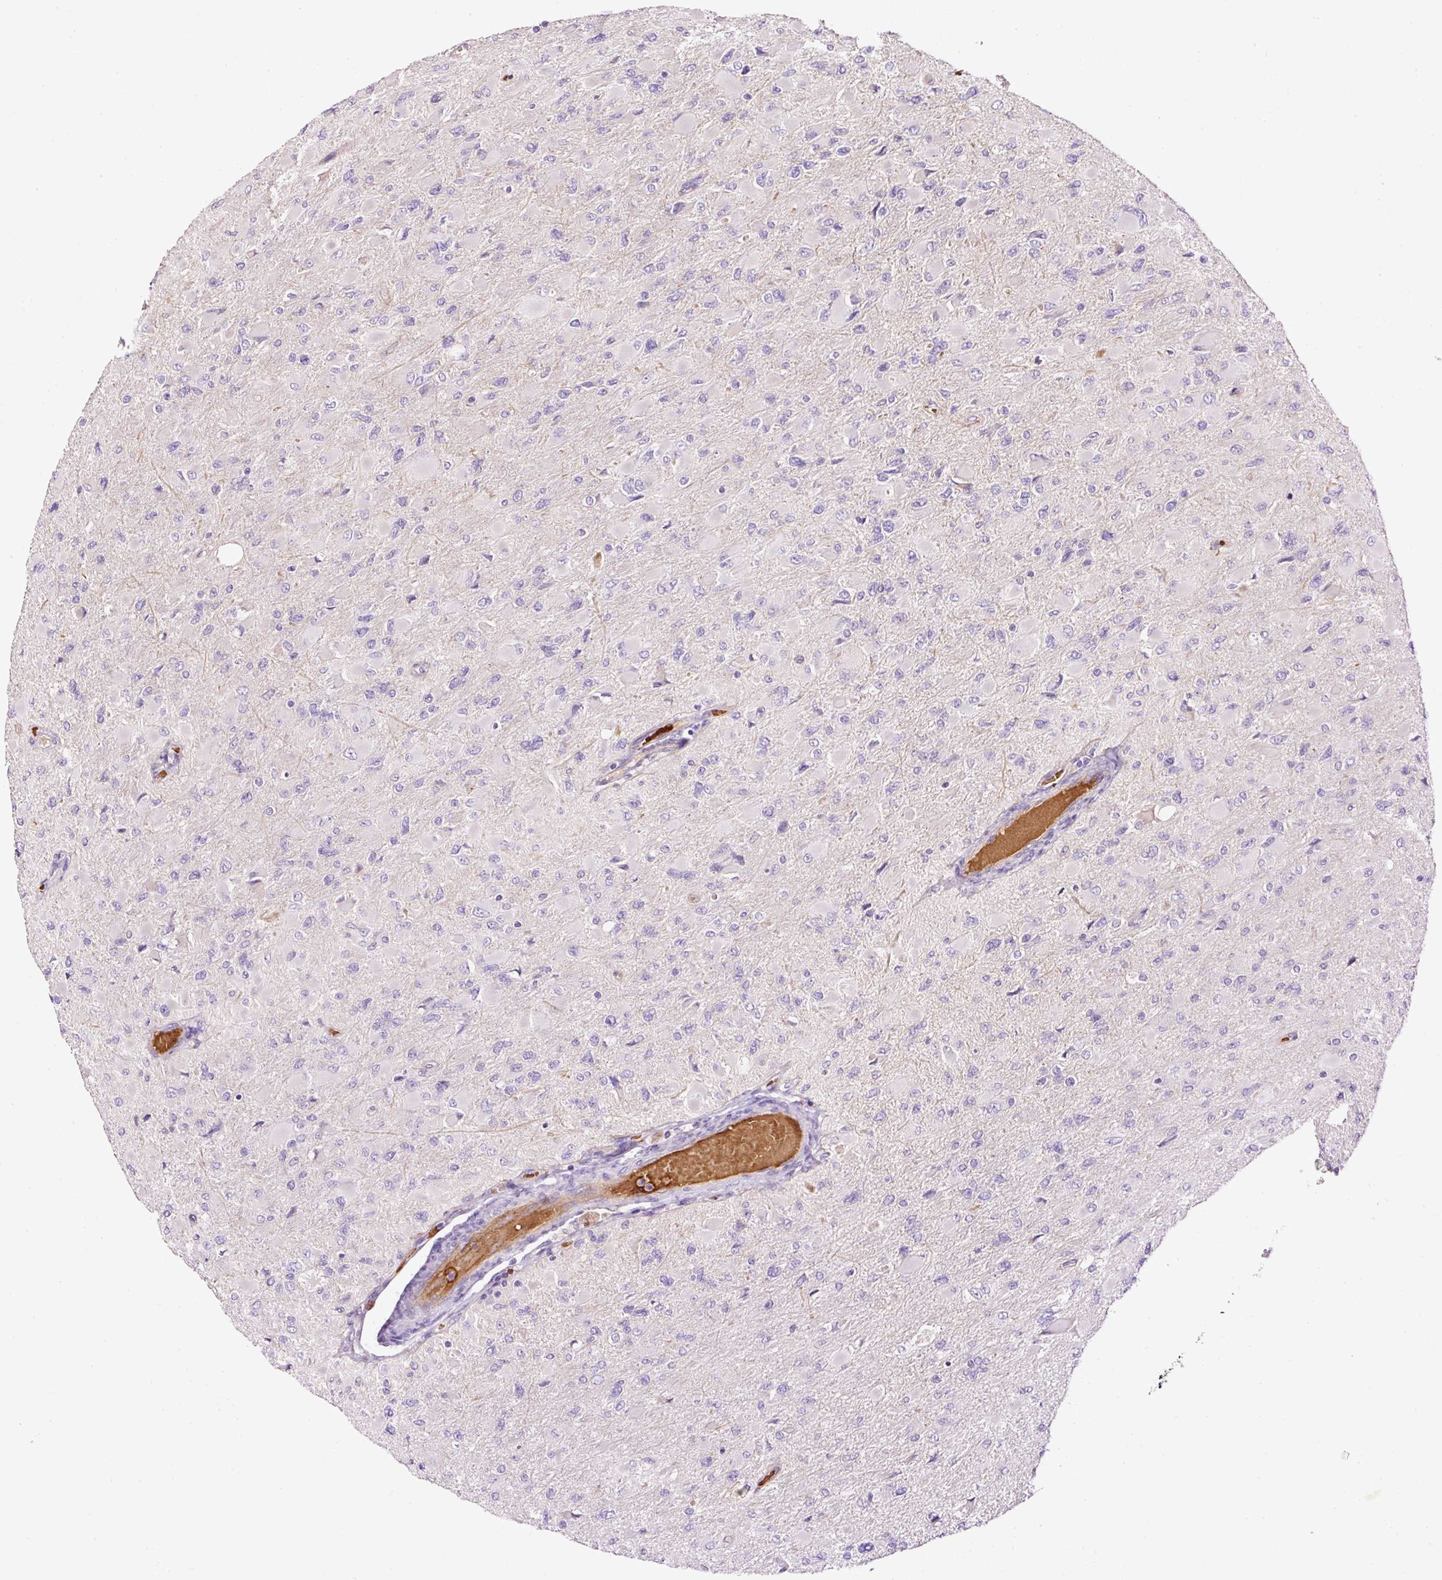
{"staining": {"intensity": "negative", "quantity": "none", "location": "none"}, "tissue": "glioma", "cell_type": "Tumor cells", "image_type": "cancer", "snomed": [{"axis": "morphology", "description": "Glioma, malignant, High grade"}, {"axis": "topography", "description": "Cerebral cortex"}], "caption": "The micrograph displays no staining of tumor cells in high-grade glioma (malignant).", "gene": "USHBP1", "patient": {"sex": "female", "age": 36}}